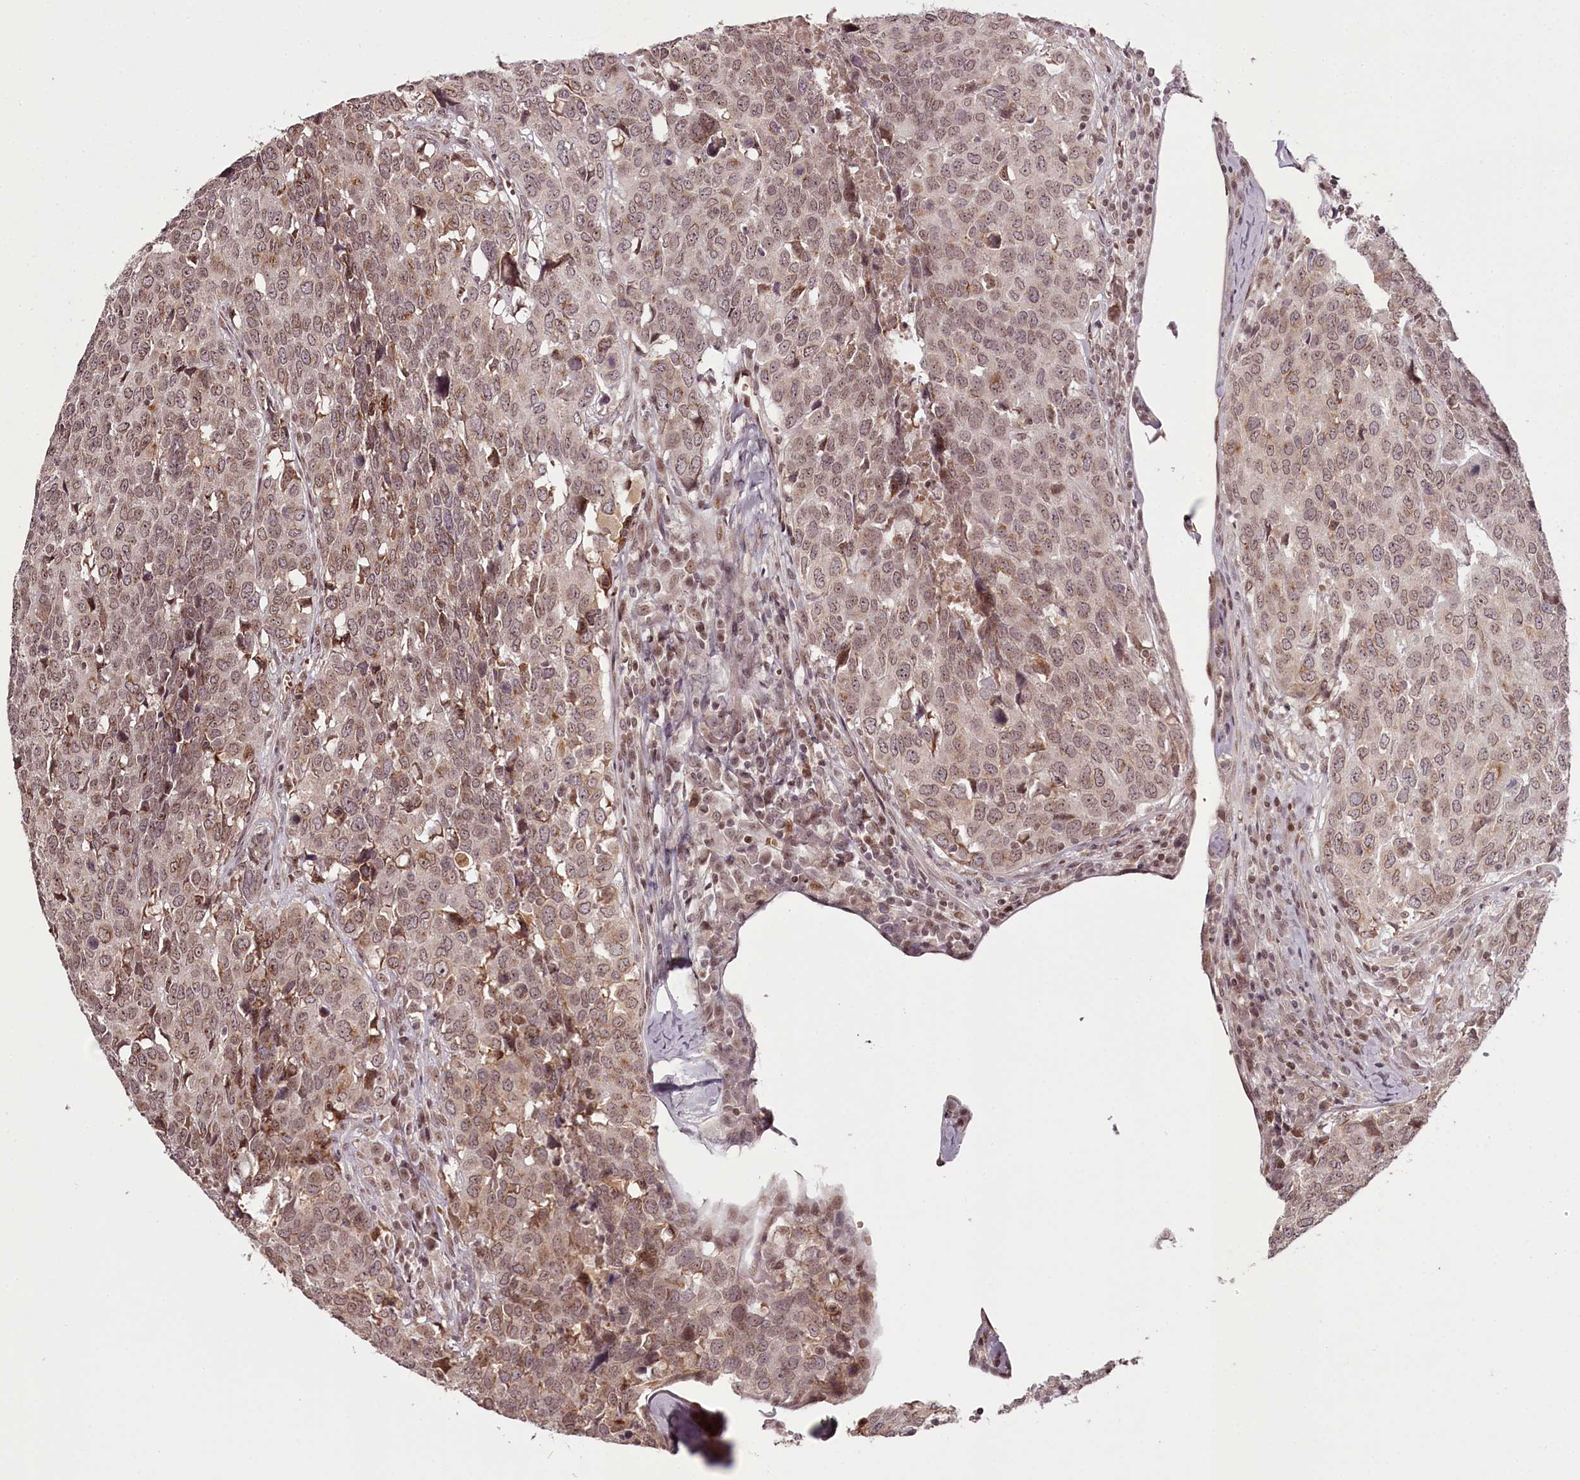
{"staining": {"intensity": "weak", "quantity": ">75%", "location": "cytoplasmic/membranous,nuclear"}, "tissue": "head and neck cancer", "cell_type": "Tumor cells", "image_type": "cancer", "snomed": [{"axis": "morphology", "description": "Squamous cell carcinoma, NOS"}, {"axis": "topography", "description": "Head-Neck"}], "caption": "IHC staining of head and neck cancer, which exhibits low levels of weak cytoplasmic/membranous and nuclear staining in approximately >75% of tumor cells indicating weak cytoplasmic/membranous and nuclear protein staining. The staining was performed using DAB (brown) for protein detection and nuclei were counterstained in hematoxylin (blue).", "gene": "THYN1", "patient": {"sex": "male", "age": 66}}